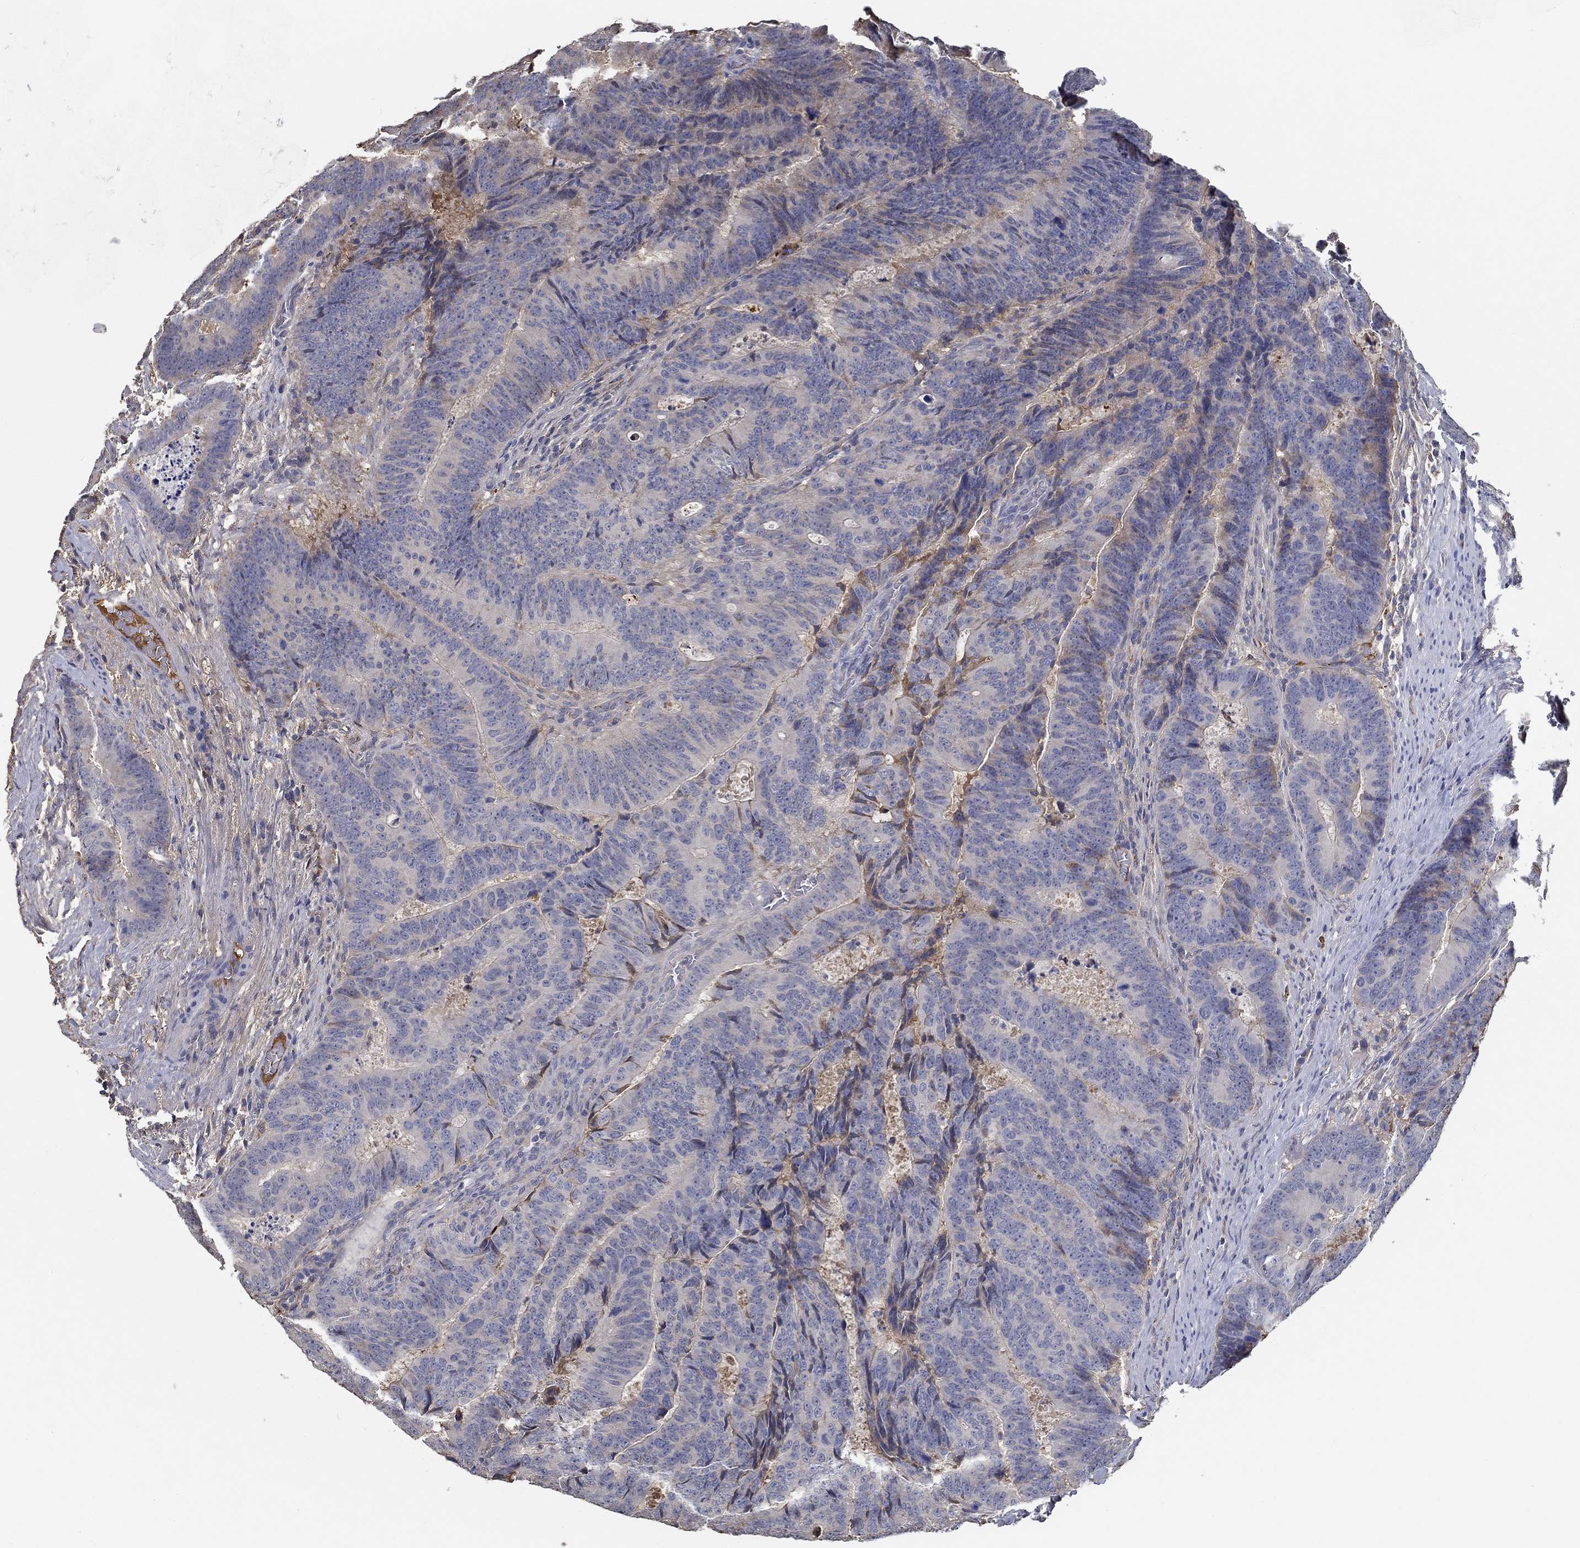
{"staining": {"intensity": "negative", "quantity": "none", "location": "none"}, "tissue": "colorectal cancer", "cell_type": "Tumor cells", "image_type": "cancer", "snomed": [{"axis": "morphology", "description": "Adenocarcinoma, NOS"}, {"axis": "topography", "description": "Colon"}], "caption": "This is a micrograph of IHC staining of adenocarcinoma (colorectal), which shows no staining in tumor cells. (Brightfield microscopy of DAB immunohistochemistry (IHC) at high magnification).", "gene": "IL10", "patient": {"sex": "female", "age": 82}}